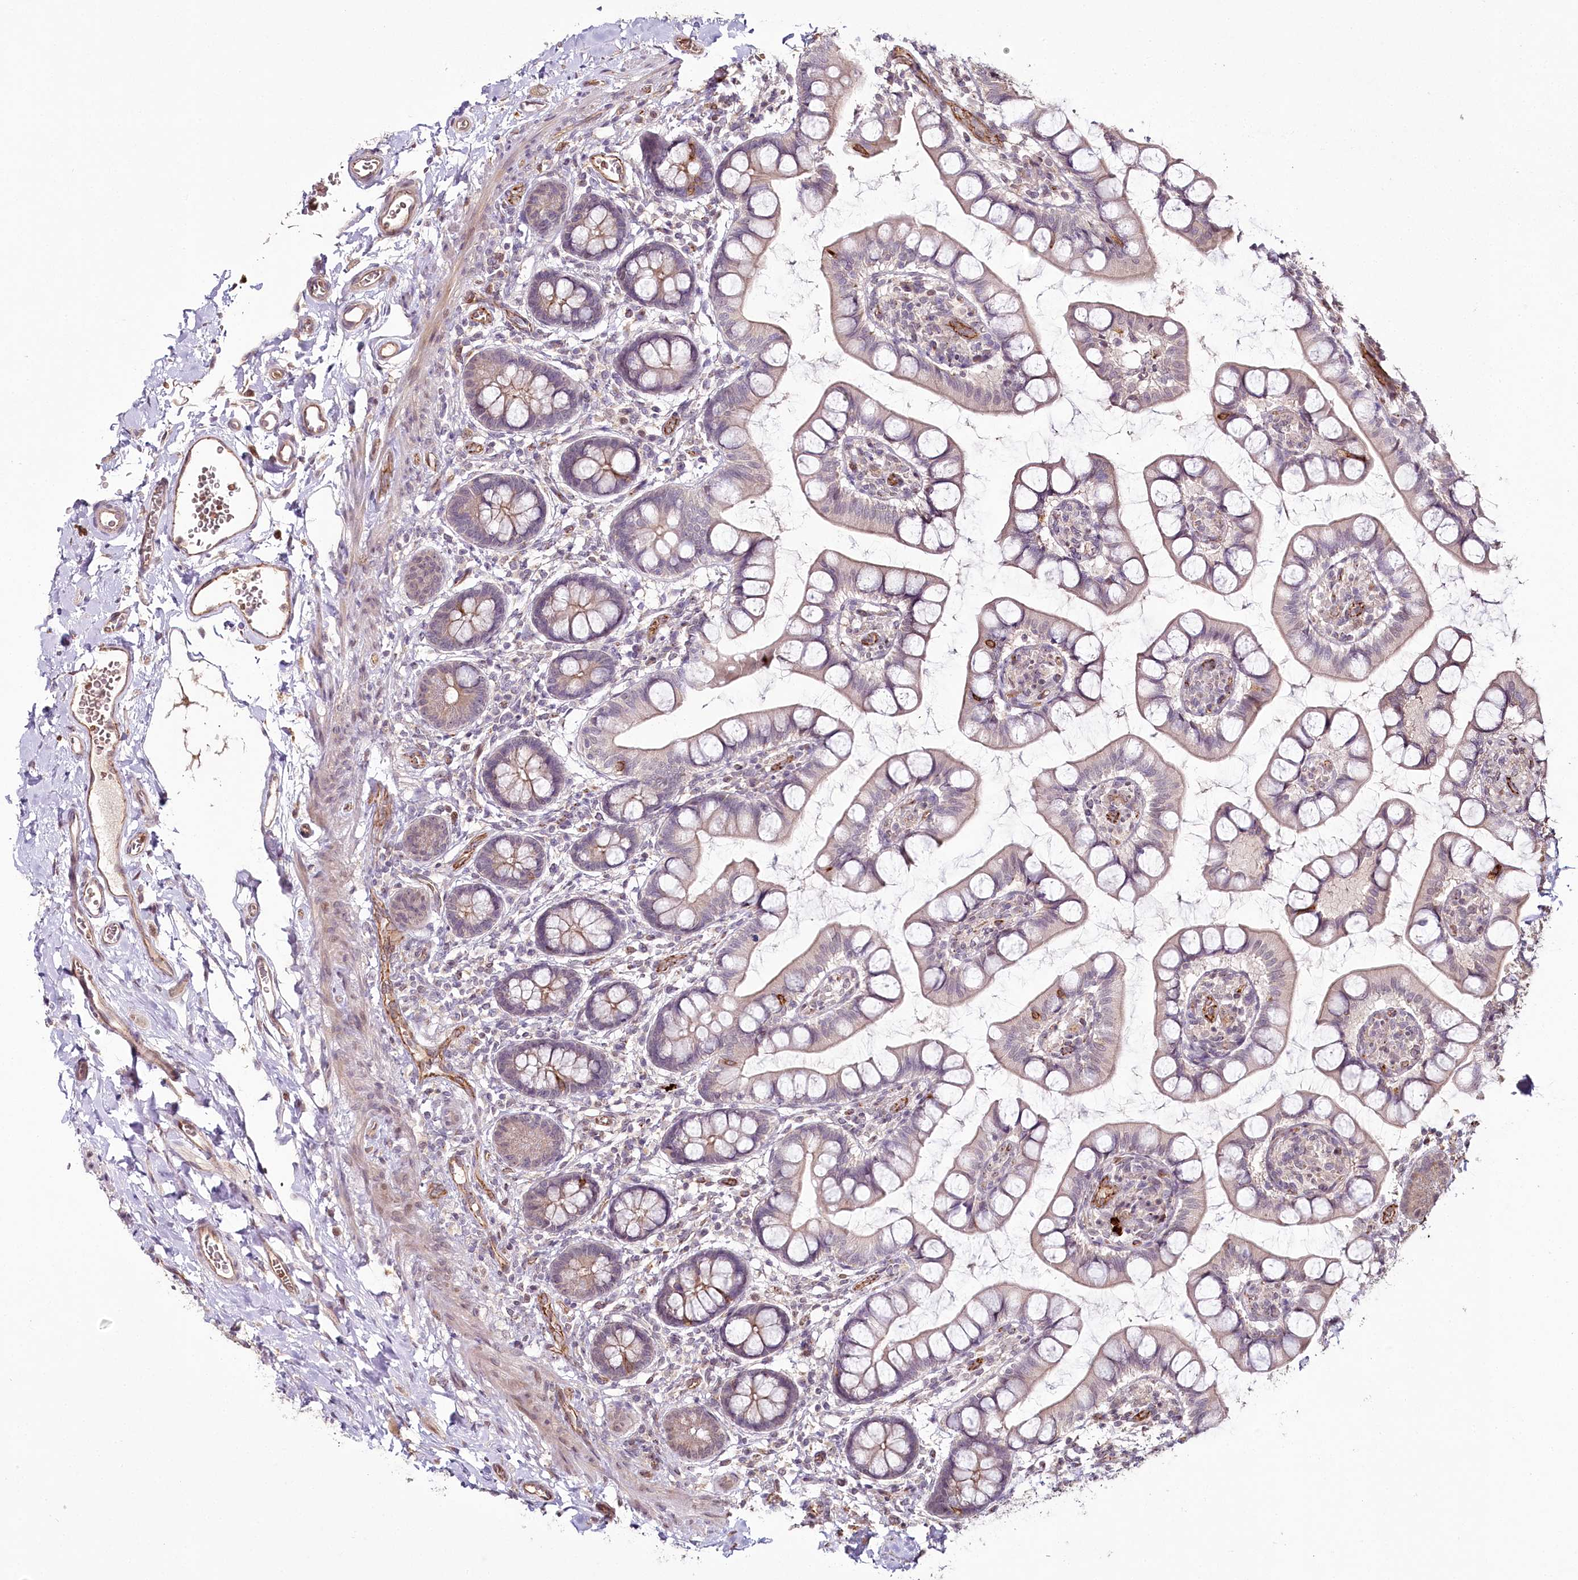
{"staining": {"intensity": "moderate", "quantity": "<25%", "location": "cytoplasmic/membranous"}, "tissue": "small intestine", "cell_type": "Glandular cells", "image_type": "normal", "snomed": [{"axis": "morphology", "description": "Normal tissue, NOS"}, {"axis": "topography", "description": "Small intestine"}], "caption": "Small intestine stained for a protein shows moderate cytoplasmic/membranous positivity in glandular cells. Nuclei are stained in blue.", "gene": "ALKBH8", "patient": {"sex": "male", "age": 52}}